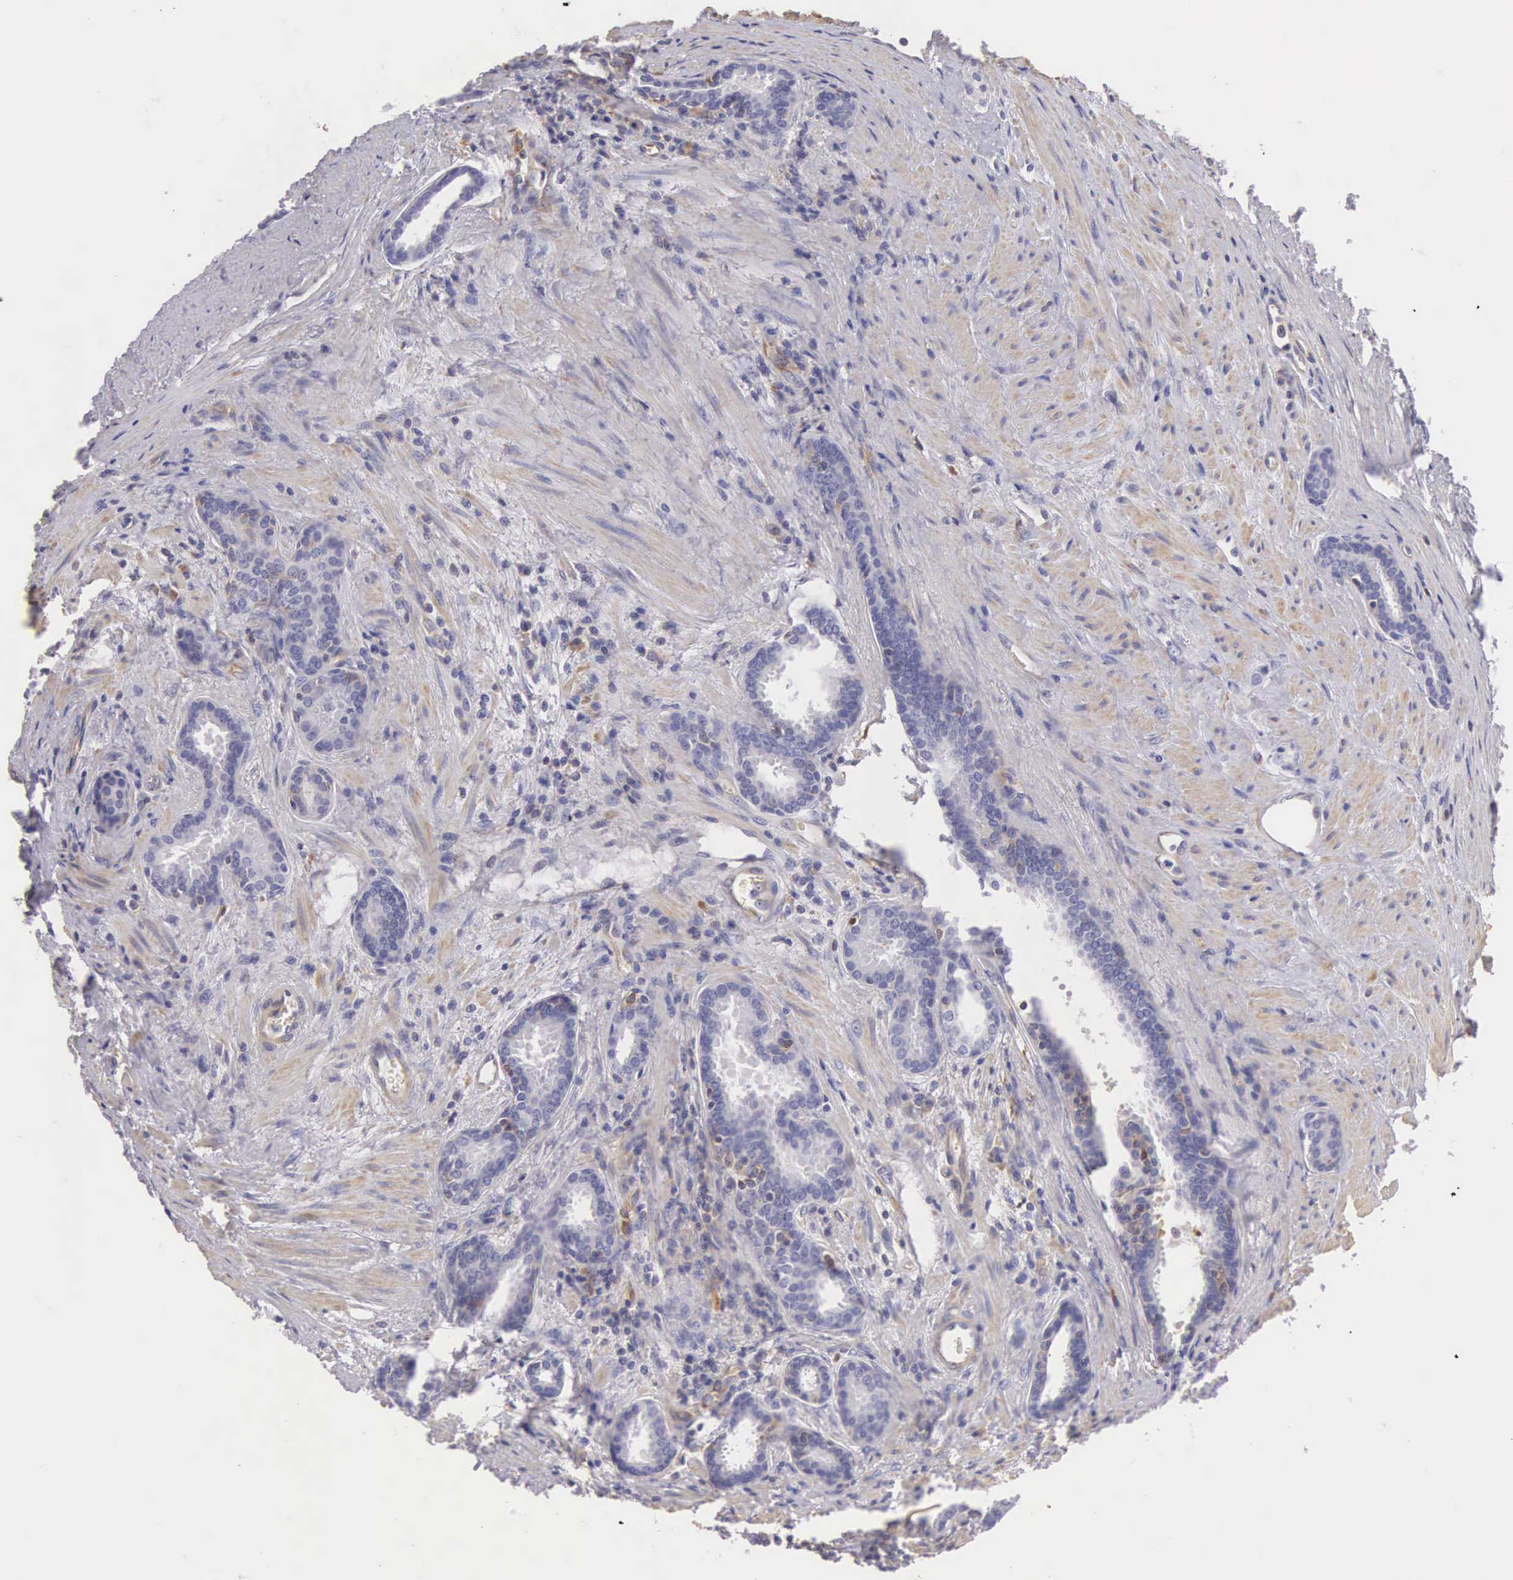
{"staining": {"intensity": "negative", "quantity": "none", "location": "none"}, "tissue": "prostate cancer", "cell_type": "Tumor cells", "image_type": "cancer", "snomed": [{"axis": "morphology", "description": "Adenocarcinoma, Medium grade"}, {"axis": "topography", "description": "Prostate"}], "caption": "Micrograph shows no significant protein positivity in tumor cells of prostate adenocarcinoma (medium-grade).", "gene": "OSBPL3", "patient": {"sex": "male", "age": 68}}